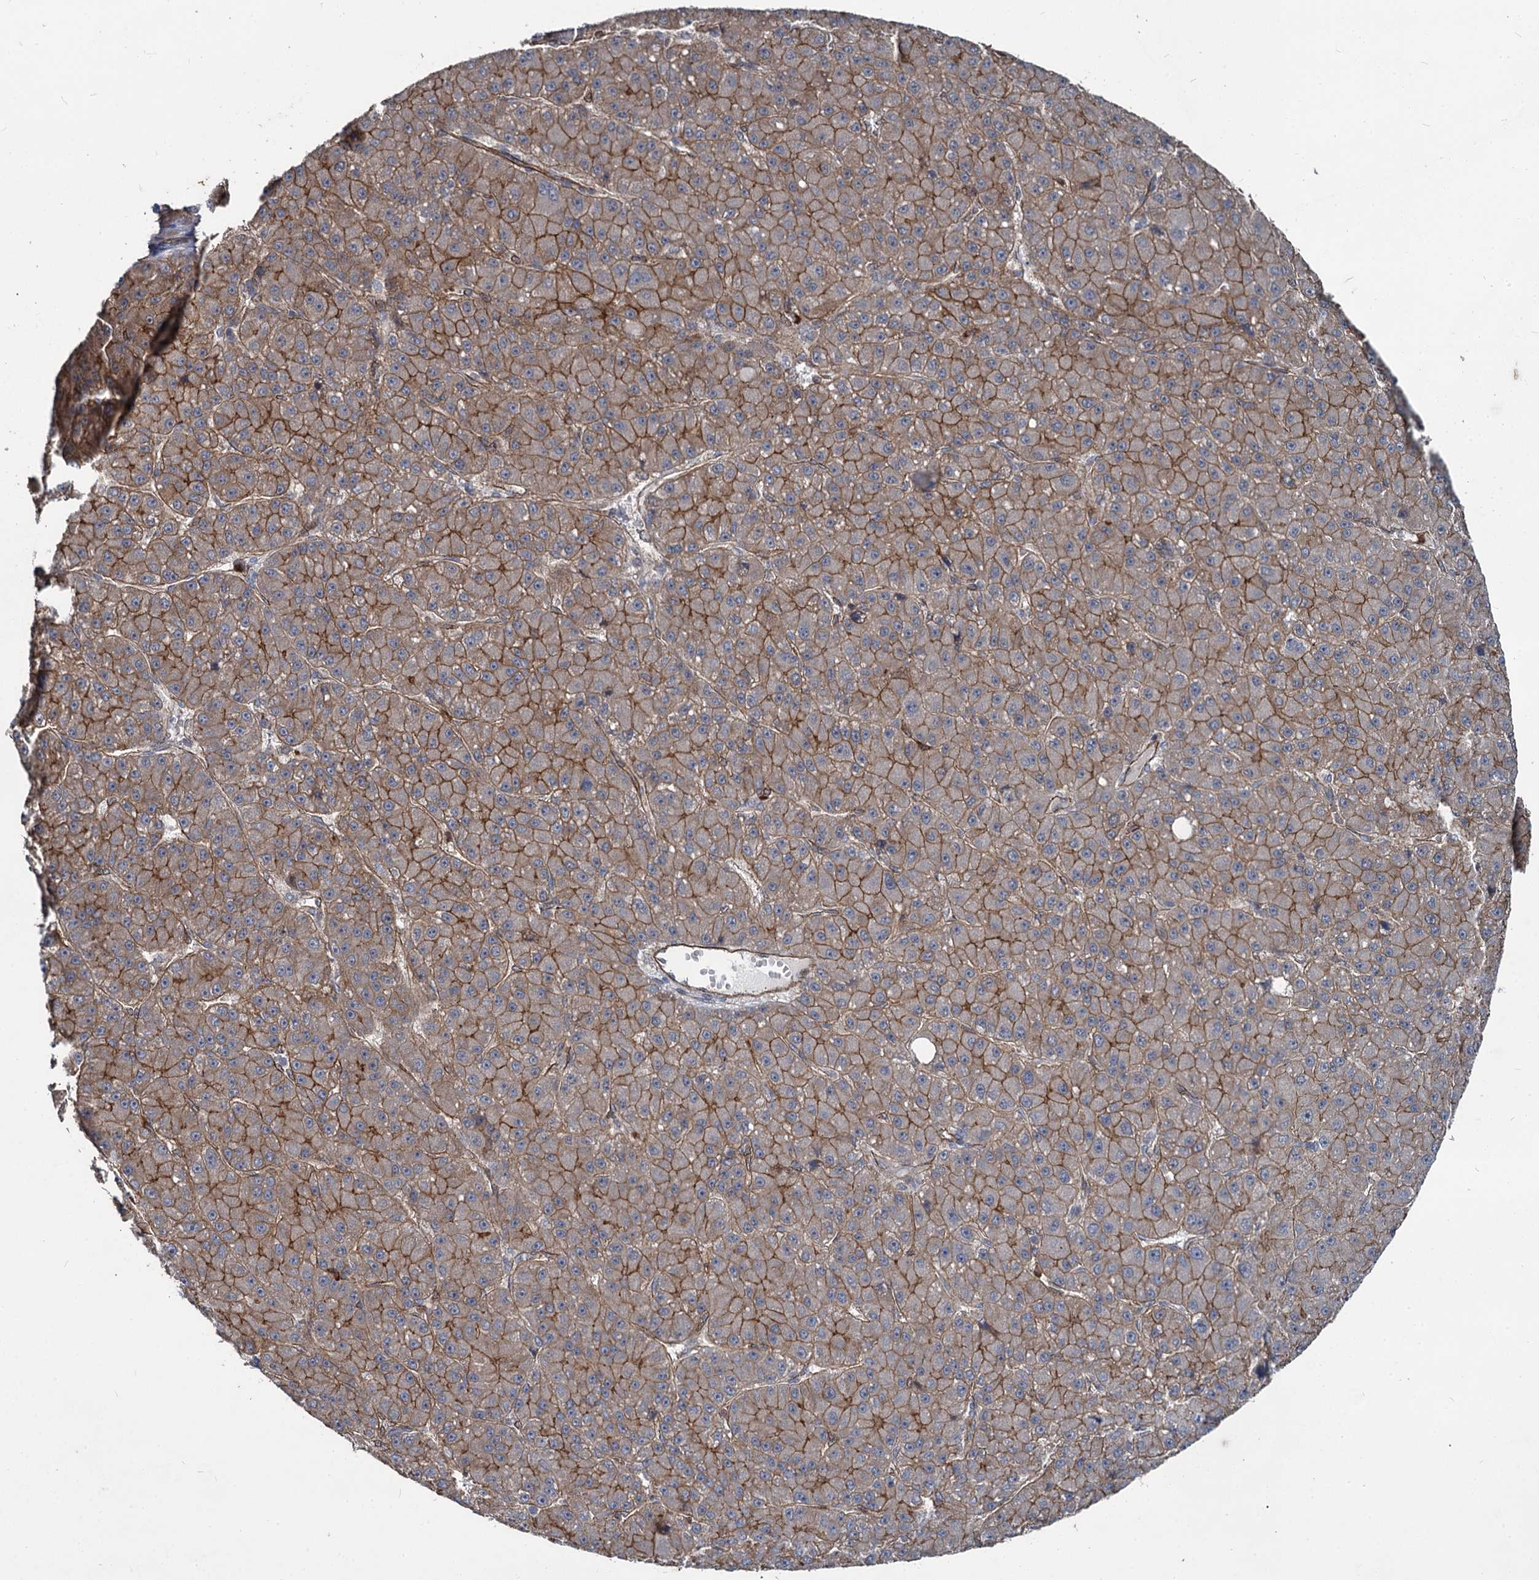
{"staining": {"intensity": "moderate", "quantity": ">75%", "location": "cytoplasmic/membranous"}, "tissue": "liver cancer", "cell_type": "Tumor cells", "image_type": "cancer", "snomed": [{"axis": "morphology", "description": "Carcinoma, Hepatocellular, NOS"}, {"axis": "topography", "description": "Liver"}], "caption": "Hepatocellular carcinoma (liver) stained with DAB (3,3'-diaminobenzidine) IHC shows medium levels of moderate cytoplasmic/membranous positivity in about >75% of tumor cells. Immunohistochemistry (ihc) stains the protein in brown and the nuclei are stained blue.", "gene": "SVIP", "patient": {"sex": "male", "age": 67}}